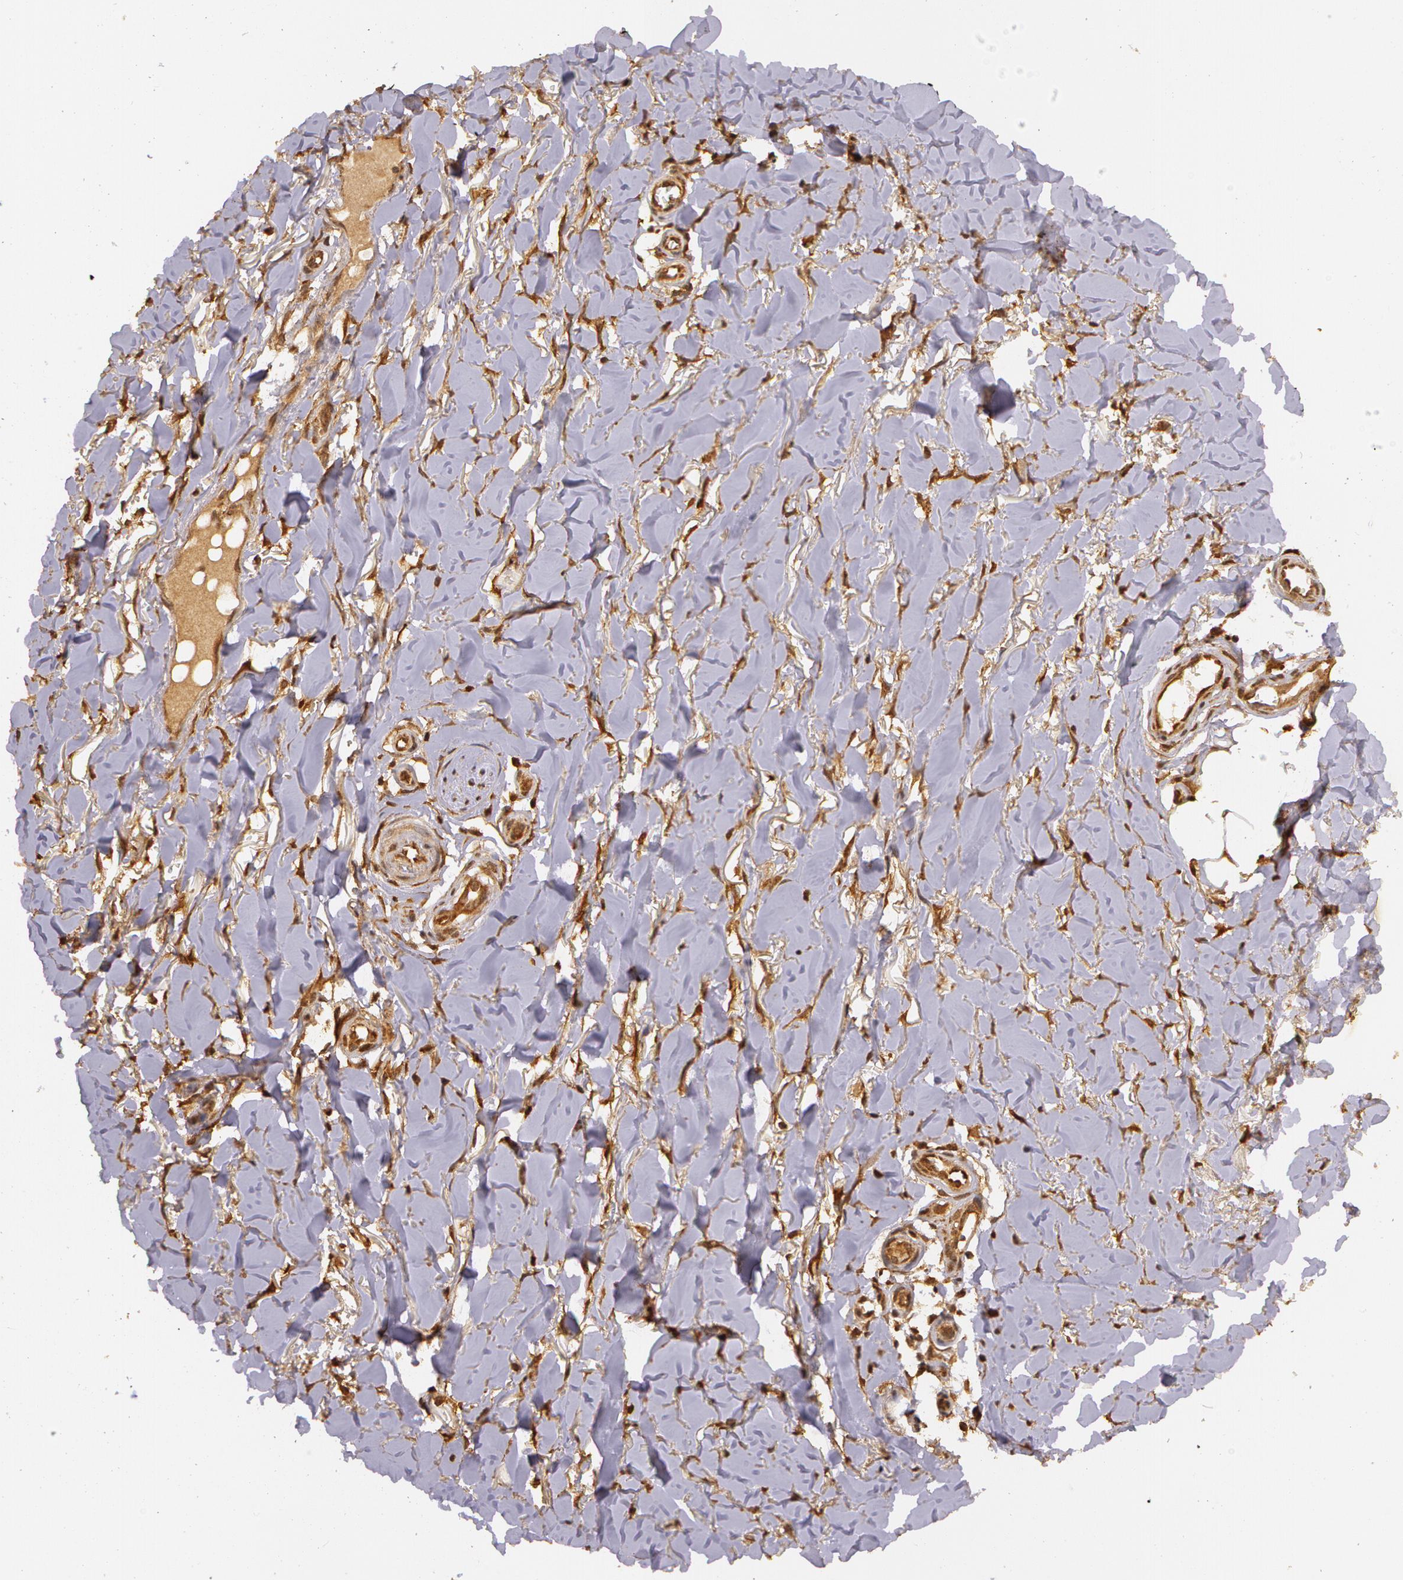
{"staining": {"intensity": "moderate", "quantity": ">75%", "location": "cytoplasmic/membranous"}, "tissue": "skin cancer", "cell_type": "Tumor cells", "image_type": "cancer", "snomed": [{"axis": "morphology", "description": "Basal cell carcinoma"}, {"axis": "topography", "description": "Skin"}], "caption": "IHC (DAB (3,3'-diaminobenzidine)) staining of human skin cancer (basal cell carcinoma) exhibits moderate cytoplasmic/membranous protein positivity in about >75% of tumor cells.", "gene": "ASCC2", "patient": {"sex": "male", "age": 81}}